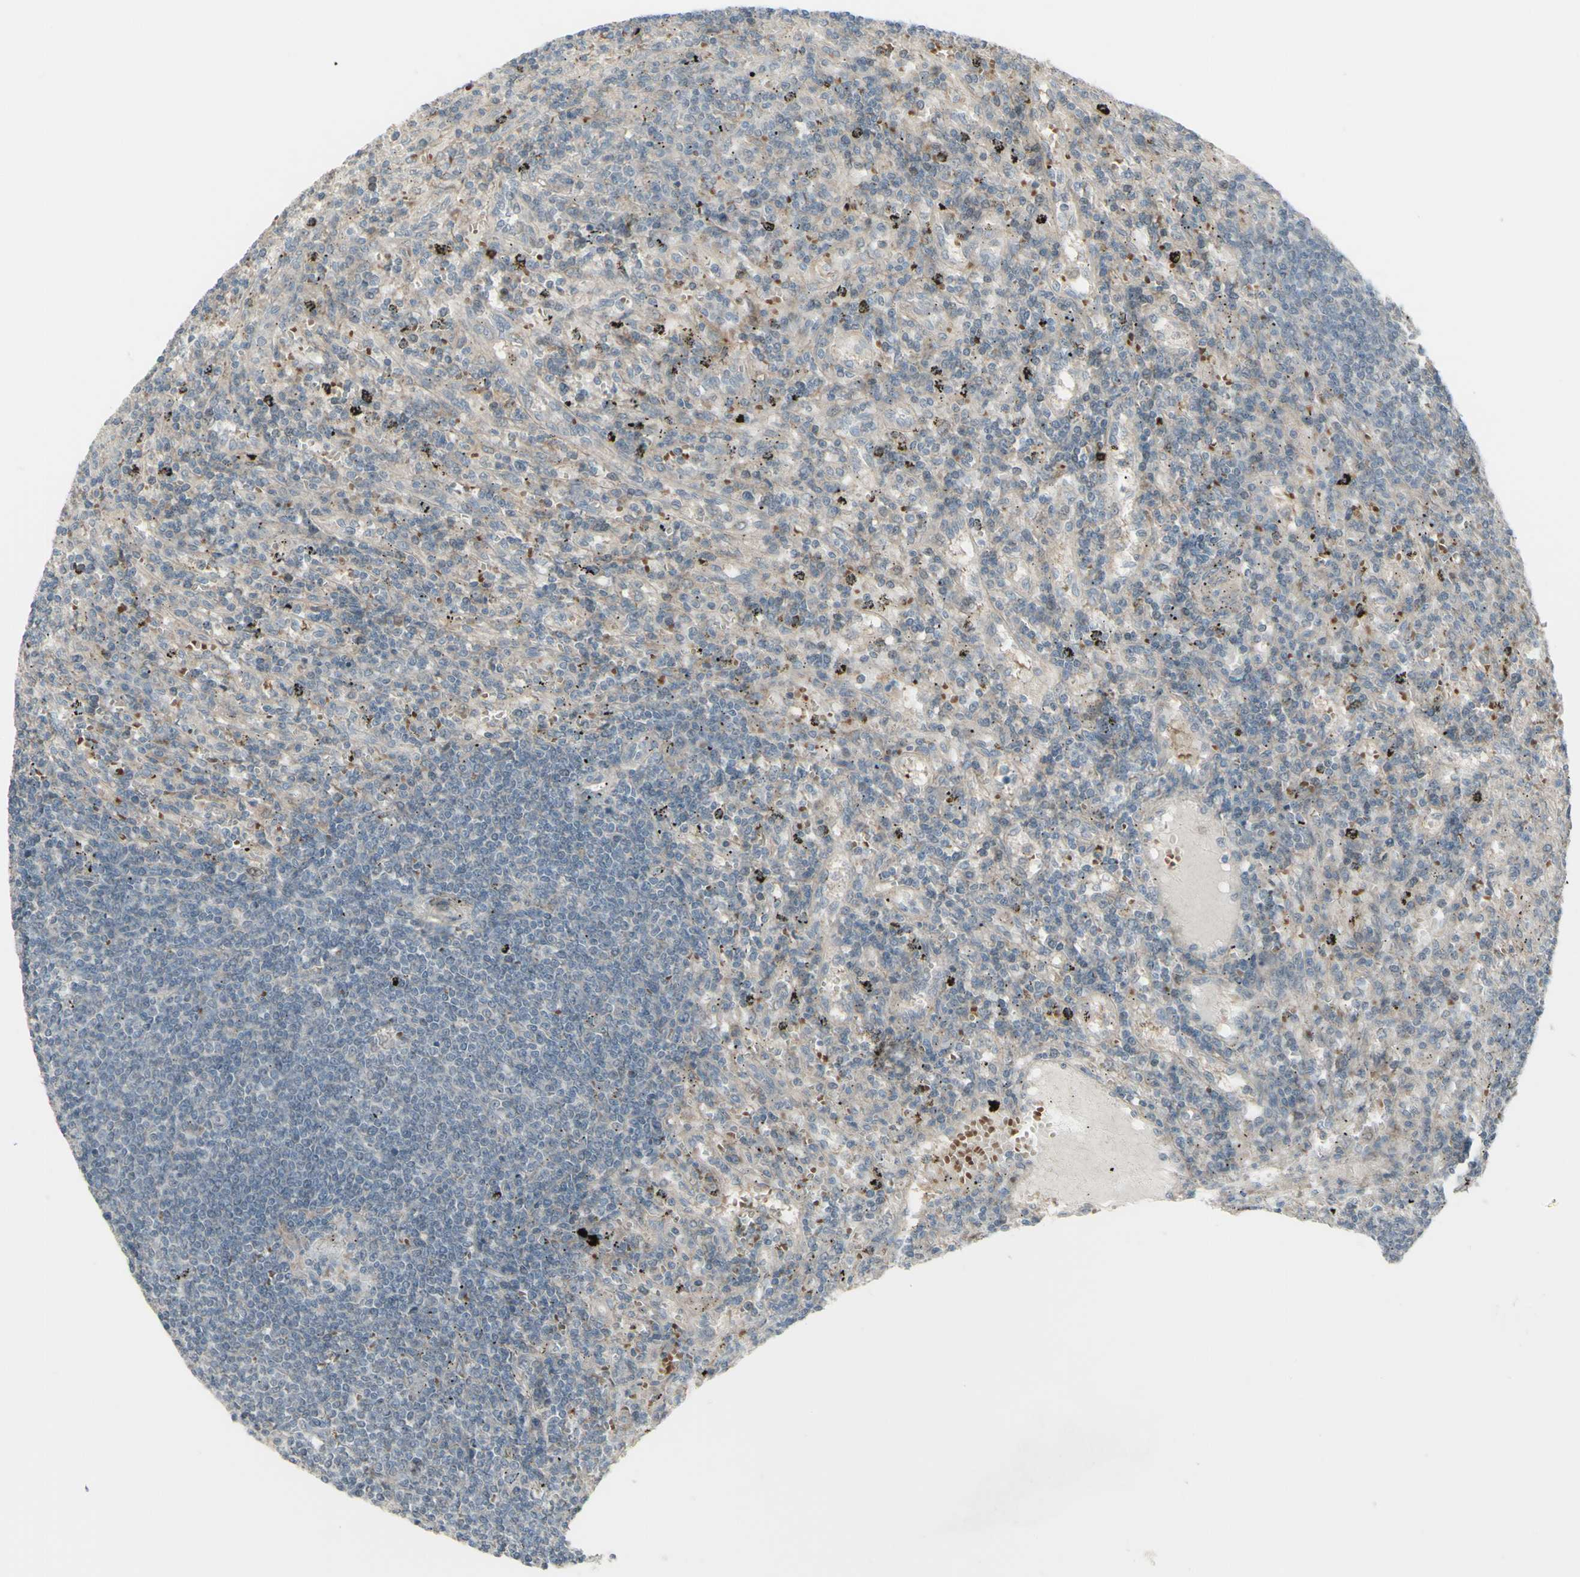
{"staining": {"intensity": "negative", "quantity": "none", "location": "none"}, "tissue": "lymphoma", "cell_type": "Tumor cells", "image_type": "cancer", "snomed": [{"axis": "morphology", "description": "Malignant lymphoma, non-Hodgkin's type, Low grade"}, {"axis": "topography", "description": "Spleen"}], "caption": "Histopathology image shows no significant protein expression in tumor cells of malignant lymphoma, non-Hodgkin's type (low-grade).", "gene": "GRAMD1B", "patient": {"sex": "male", "age": 76}}